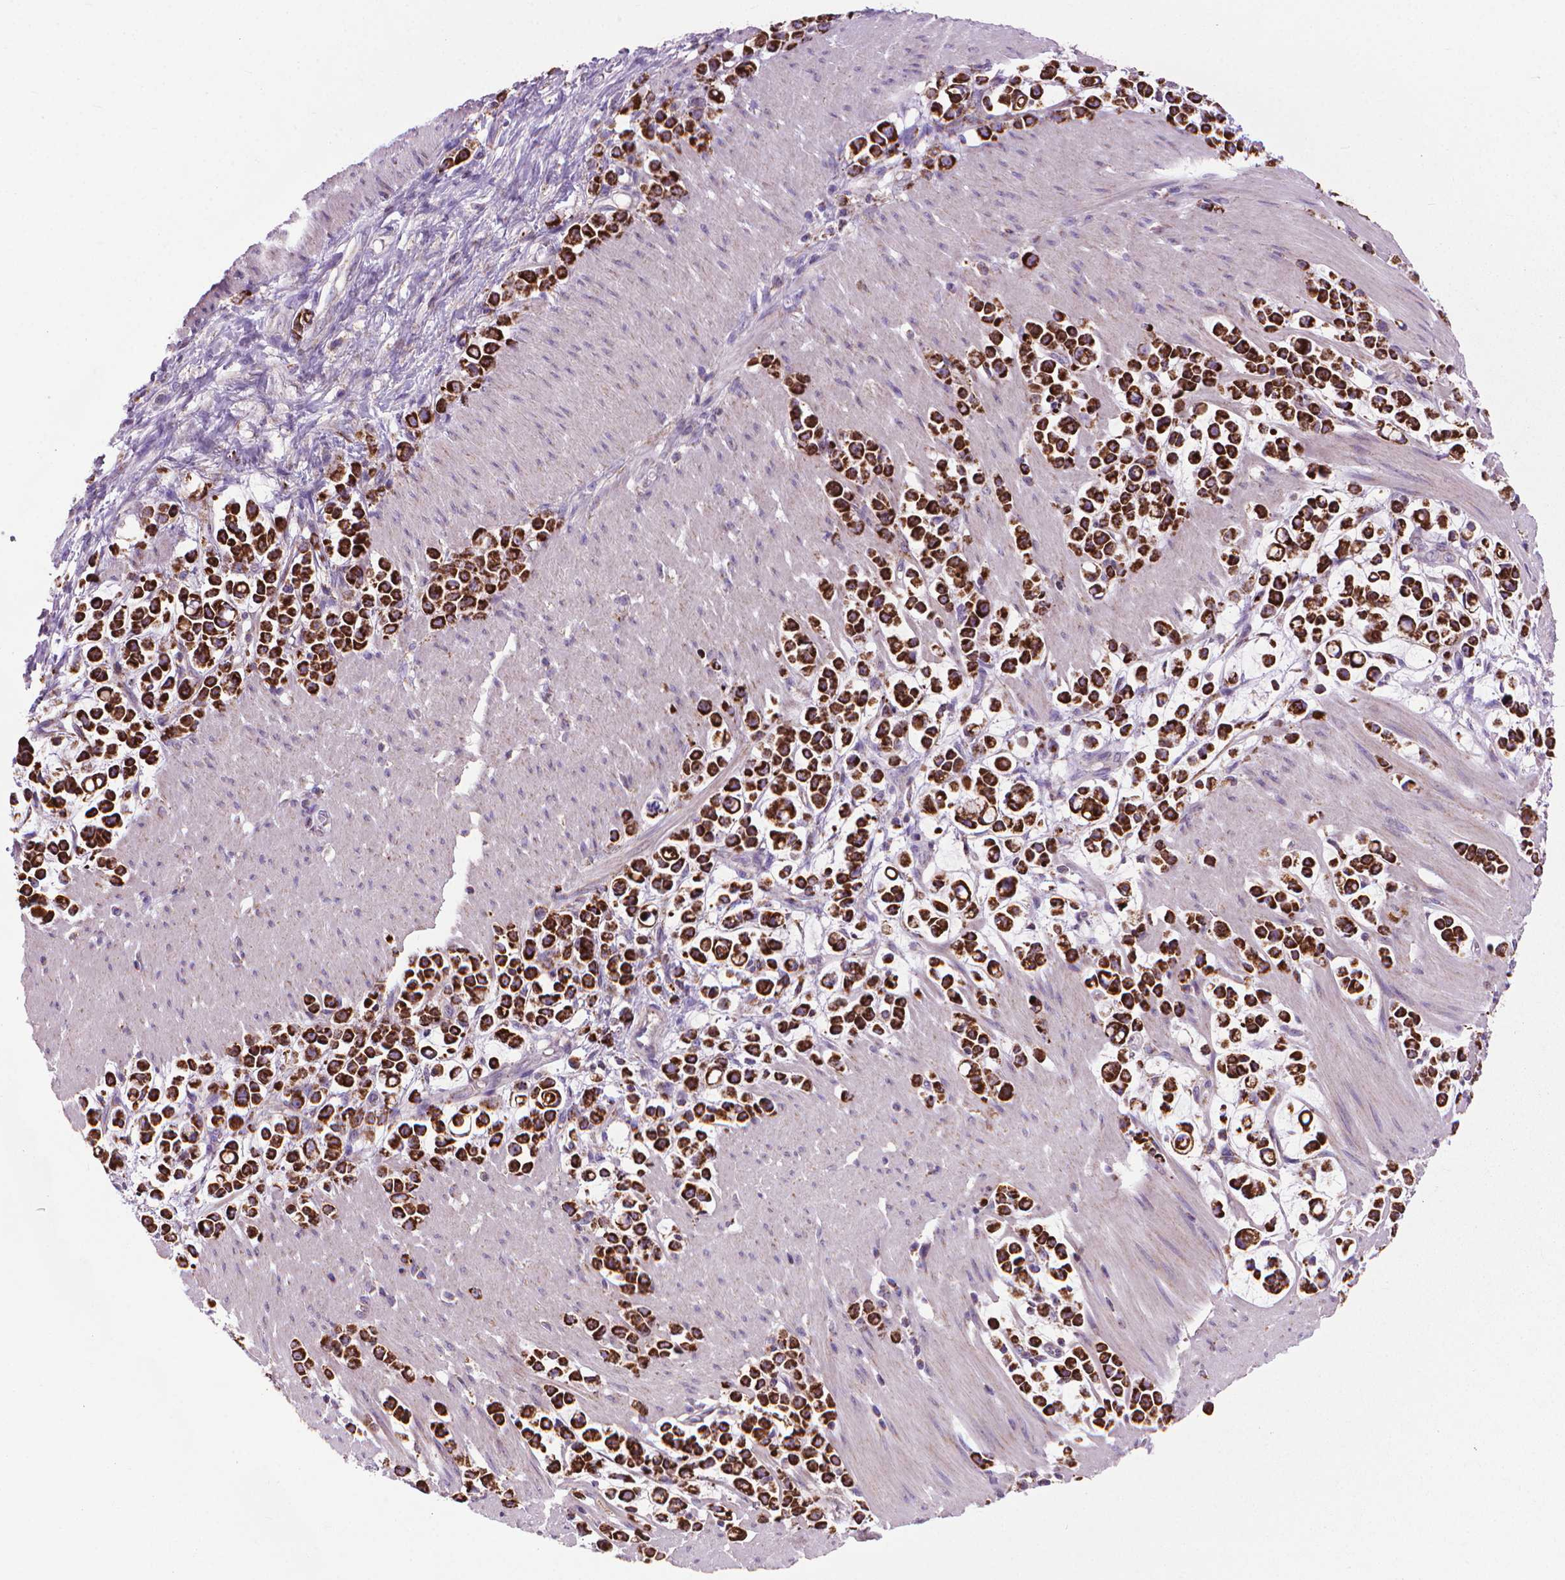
{"staining": {"intensity": "strong", "quantity": ">75%", "location": "cytoplasmic/membranous"}, "tissue": "stomach cancer", "cell_type": "Tumor cells", "image_type": "cancer", "snomed": [{"axis": "morphology", "description": "Adenocarcinoma, NOS"}, {"axis": "topography", "description": "Stomach"}], "caption": "The photomicrograph reveals a brown stain indicating the presence of a protein in the cytoplasmic/membranous of tumor cells in stomach cancer (adenocarcinoma).", "gene": "VDAC1", "patient": {"sex": "male", "age": 82}}